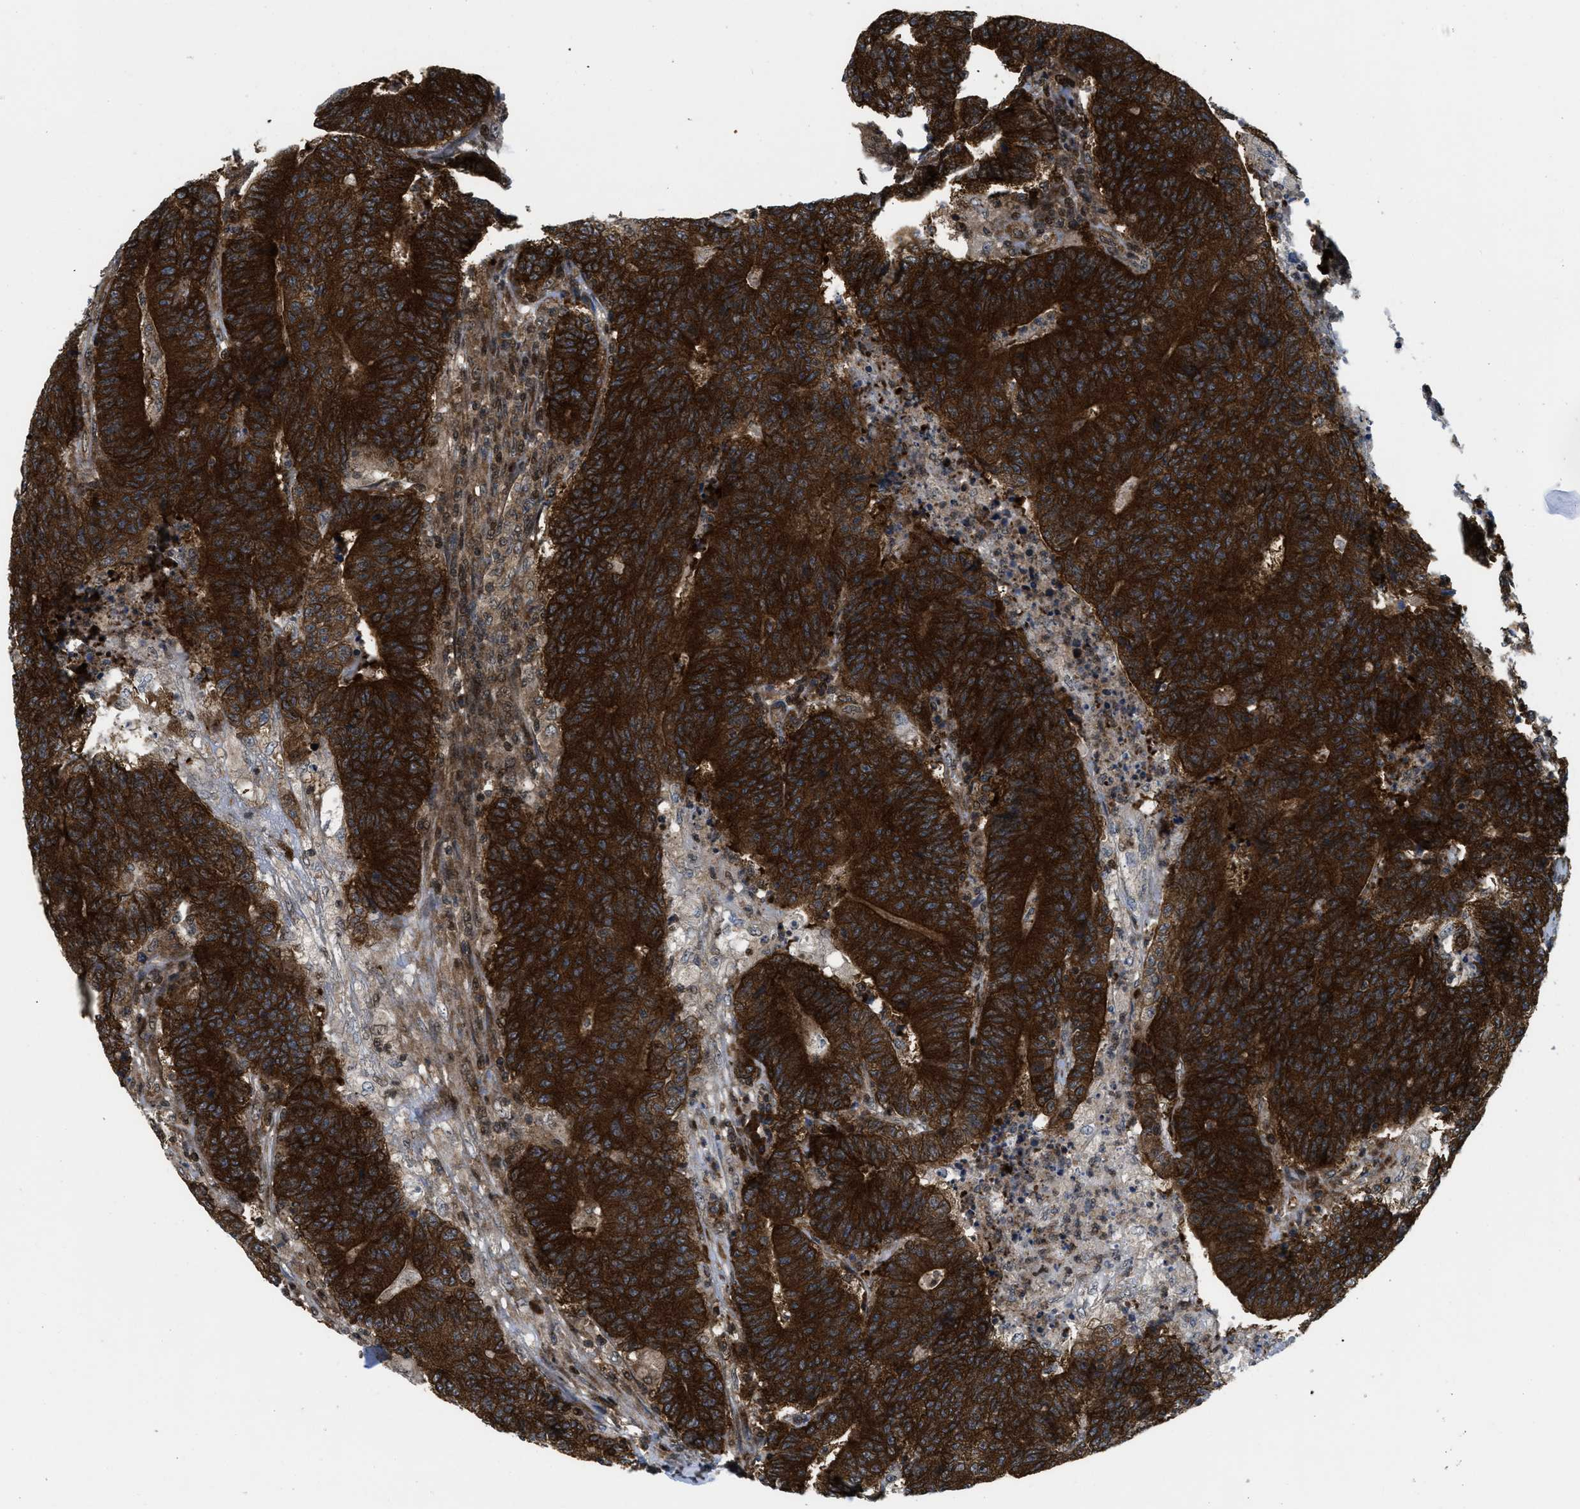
{"staining": {"intensity": "strong", "quantity": ">75%", "location": "cytoplasmic/membranous"}, "tissue": "colorectal cancer", "cell_type": "Tumor cells", "image_type": "cancer", "snomed": [{"axis": "morphology", "description": "Normal tissue, NOS"}, {"axis": "morphology", "description": "Adenocarcinoma, NOS"}, {"axis": "topography", "description": "Colon"}], "caption": "IHC image of human colorectal adenocarcinoma stained for a protein (brown), which demonstrates high levels of strong cytoplasmic/membranous positivity in about >75% of tumor cells.", "gene": "PPP2CB", "patient": {"sex": "female", "age": 75}}